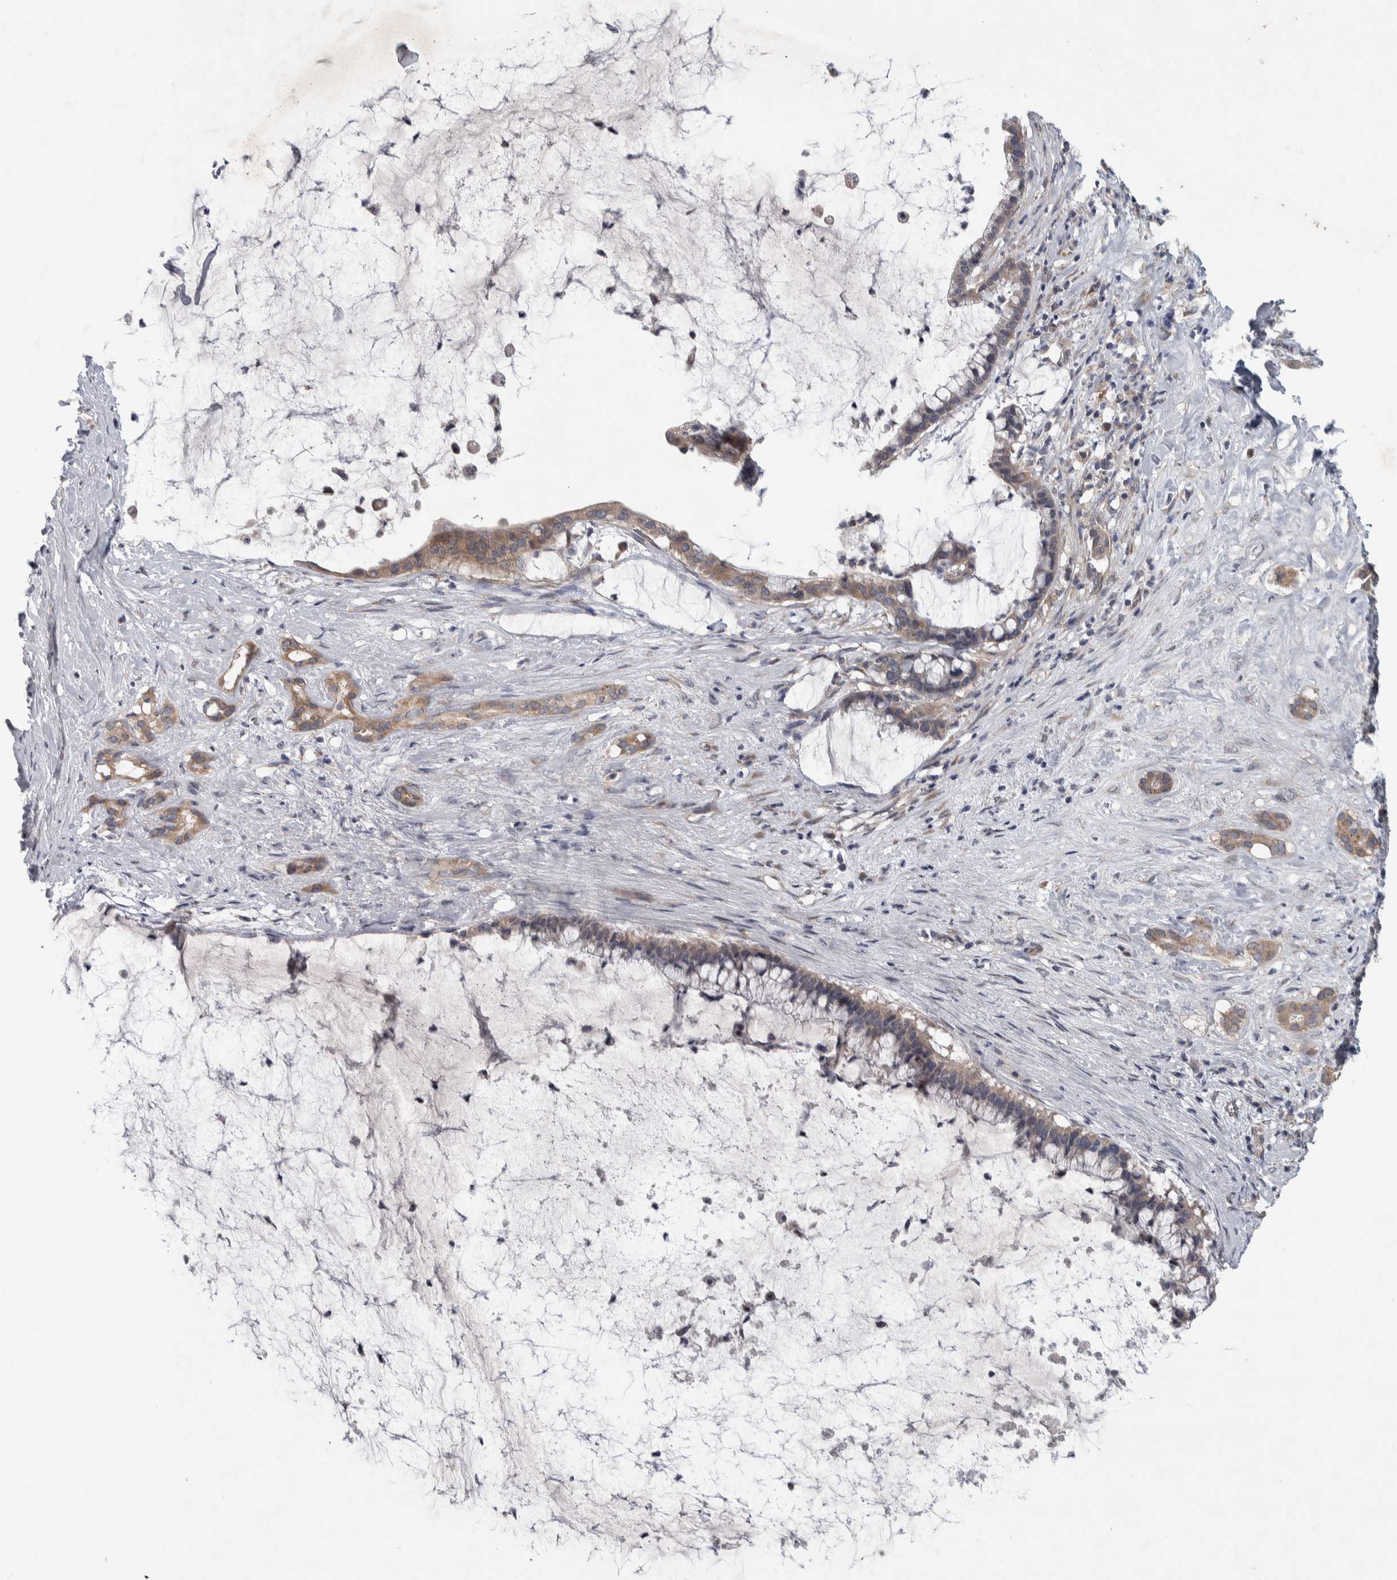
{"staining": {"intensity": "moderate", "quantity": "<25%", "location": "cytoplasmic/membranous"}, "tissue": "pancreatic cancer", "cell_type": "Tumor cells", "image_type": "cancer", "snomed": [{"axis": "morphology", "description": "Adenocarcinoma, NOS"}, {"axis": "topography", "description": "Pancreas"}], "caption": "Pancreatic cancer stained for a protein (brown) demonstrates moderate cytoplasmic/membranous positive expression in approximately <25% of tumor cells.", "gene": "SRP68", "patient": {"sex": "male", "age": 41}}